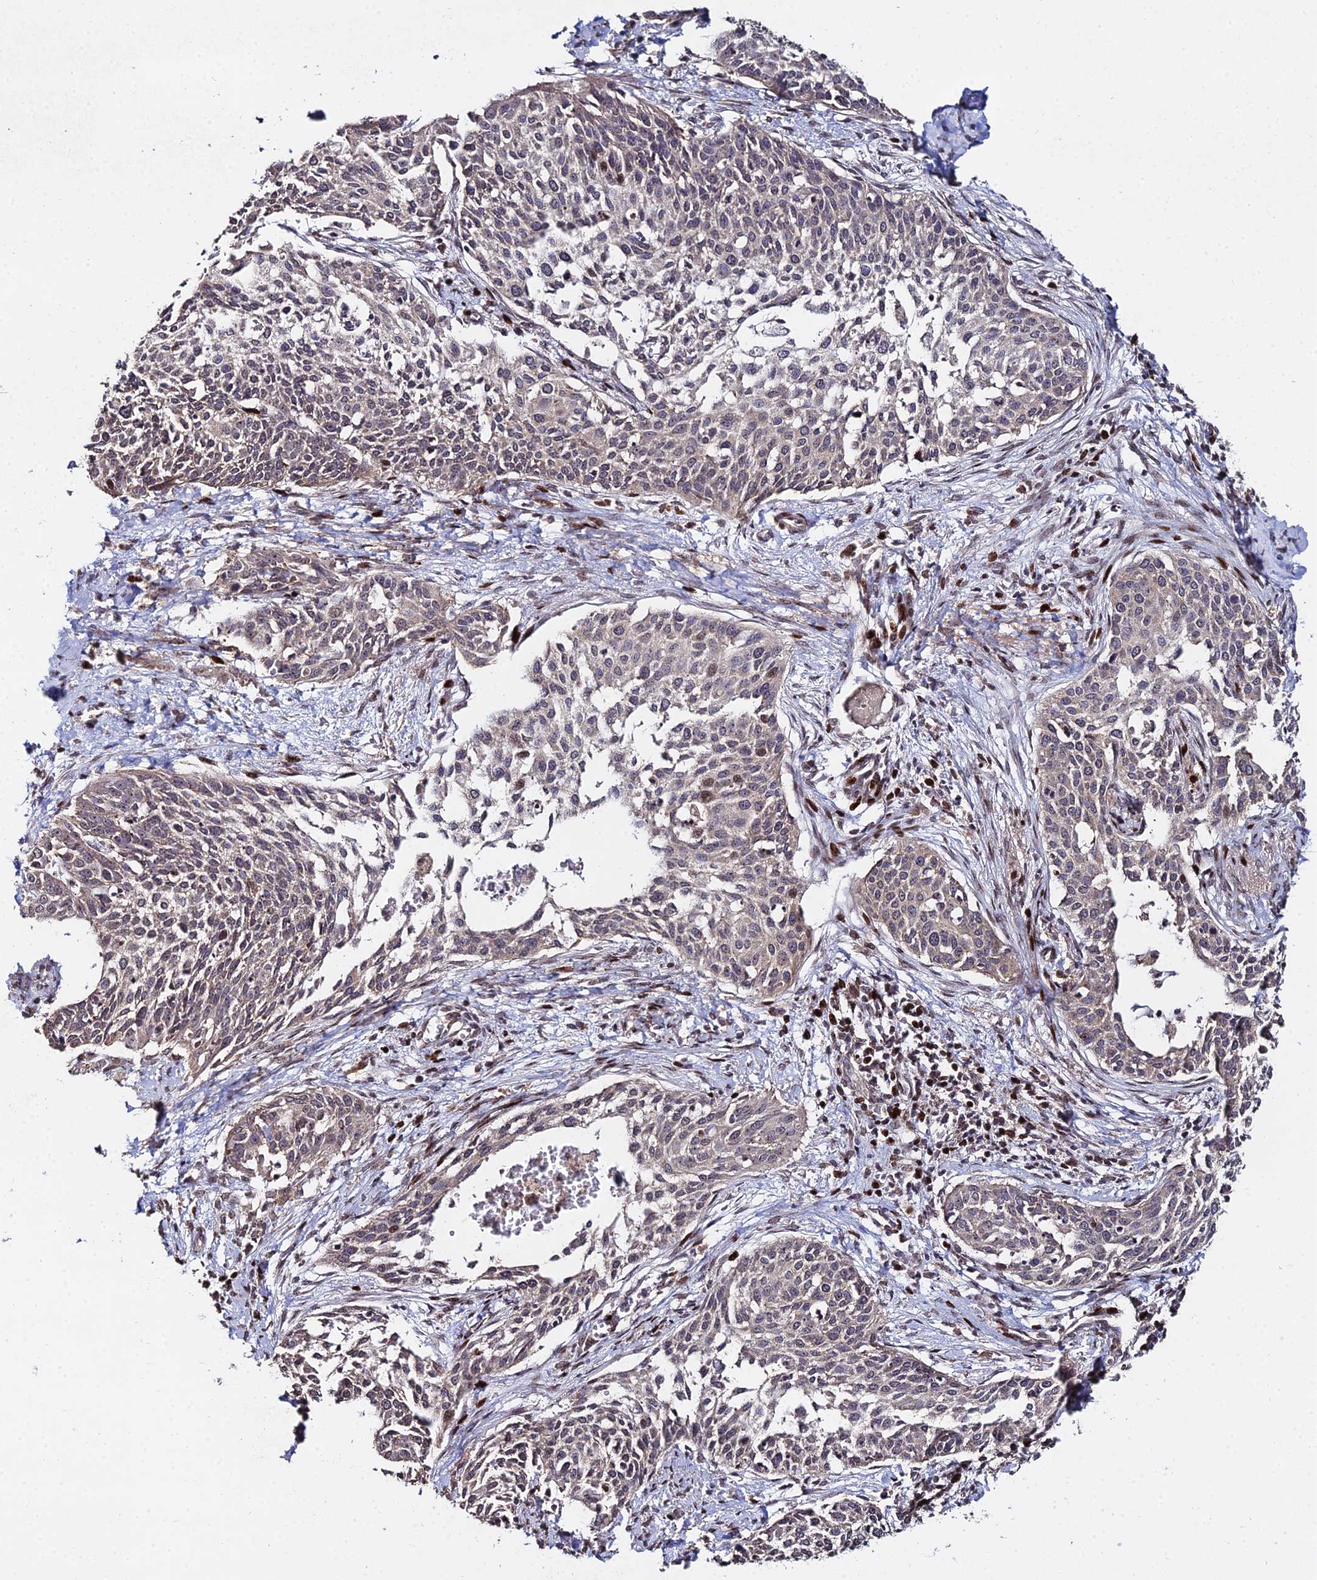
{"staining": {"intensity": "moderate", "quantity": "25%-75%", "location": "cytoplasmic/membranous"}, "tissue": "cervical cancer", "cell_type": "Tumor cells", "image_type": "cancer", "snomed": [{"axis": "morphology", "description": "Squamous cell carcinoma, NOS"}, {"axis": "topography", "description": "Cervix"}], "caption": "IHC micrograph of human cervical cancer (squamous cell carcinoma) stained for a protein (brown), which exhibits medium levels of moderate cytoplasmic/membranous expression in about 25%-75% of tumor cells.", "gene": "RBMS2", "patient": {"sex": "female", "age": 44}}